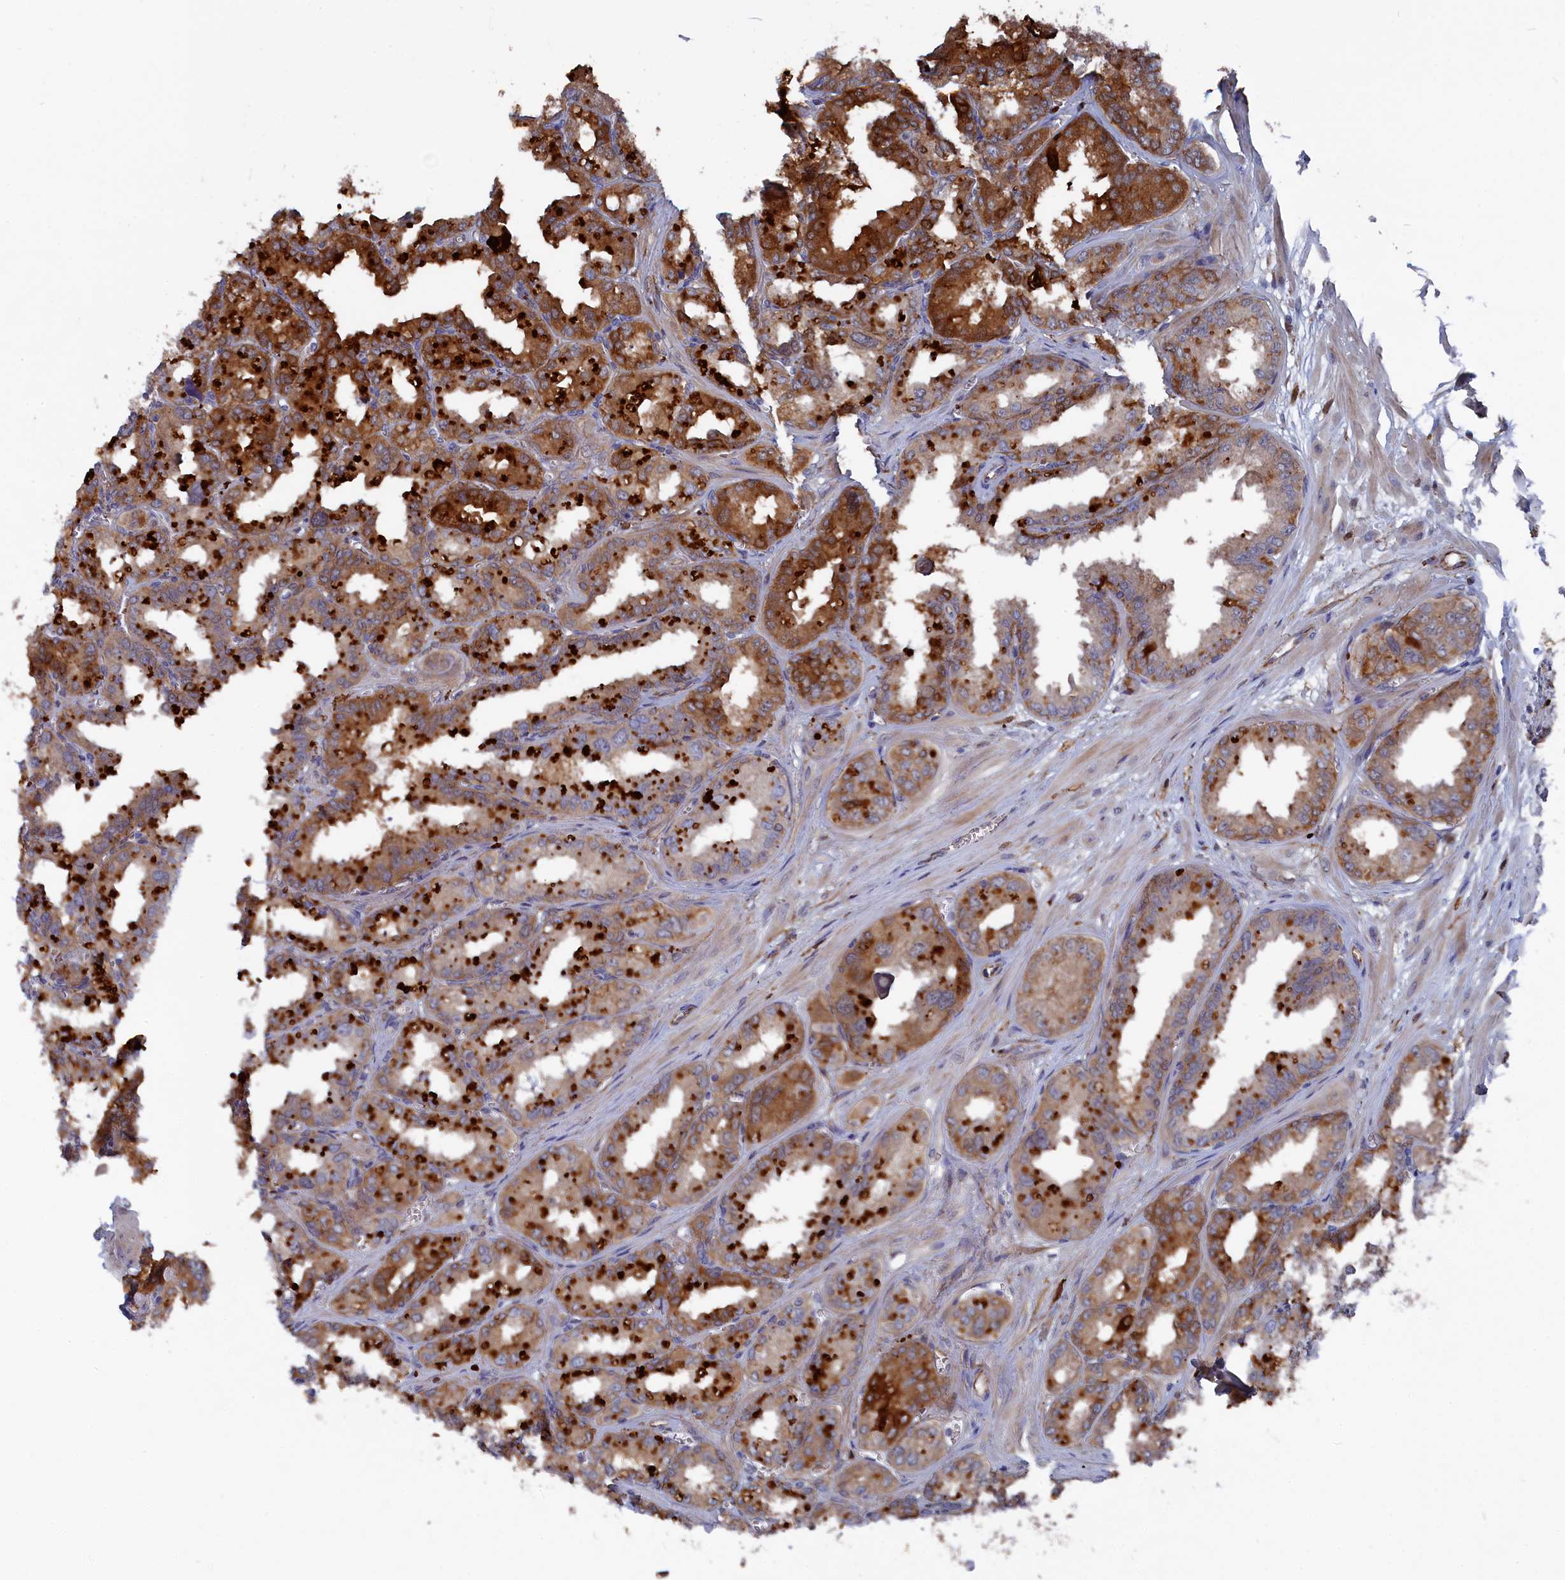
{"staining": {"intensity": "moderate", "quantity": ">75%", "location": "cytoplasmic/membranous"}, "tissue": "seminal vesicle", "cell_type": "Glandular cells", "image_type": "normal", "snomed": [{"axis": "morphology", "description": "Normal tissue, NOS"}, {"axis": "topography", "description": "Prostate"}, {"axis": "topography", "description": "Seminal veicle"}], "caption": "Seminal vesicle stained with immunohistochemistry exhibits moderate cytoplasmic/membranous expression in approximately >75% of glandular cells.", "gene": "SMG9", "patient": {"sex": "male", "age": 51}}